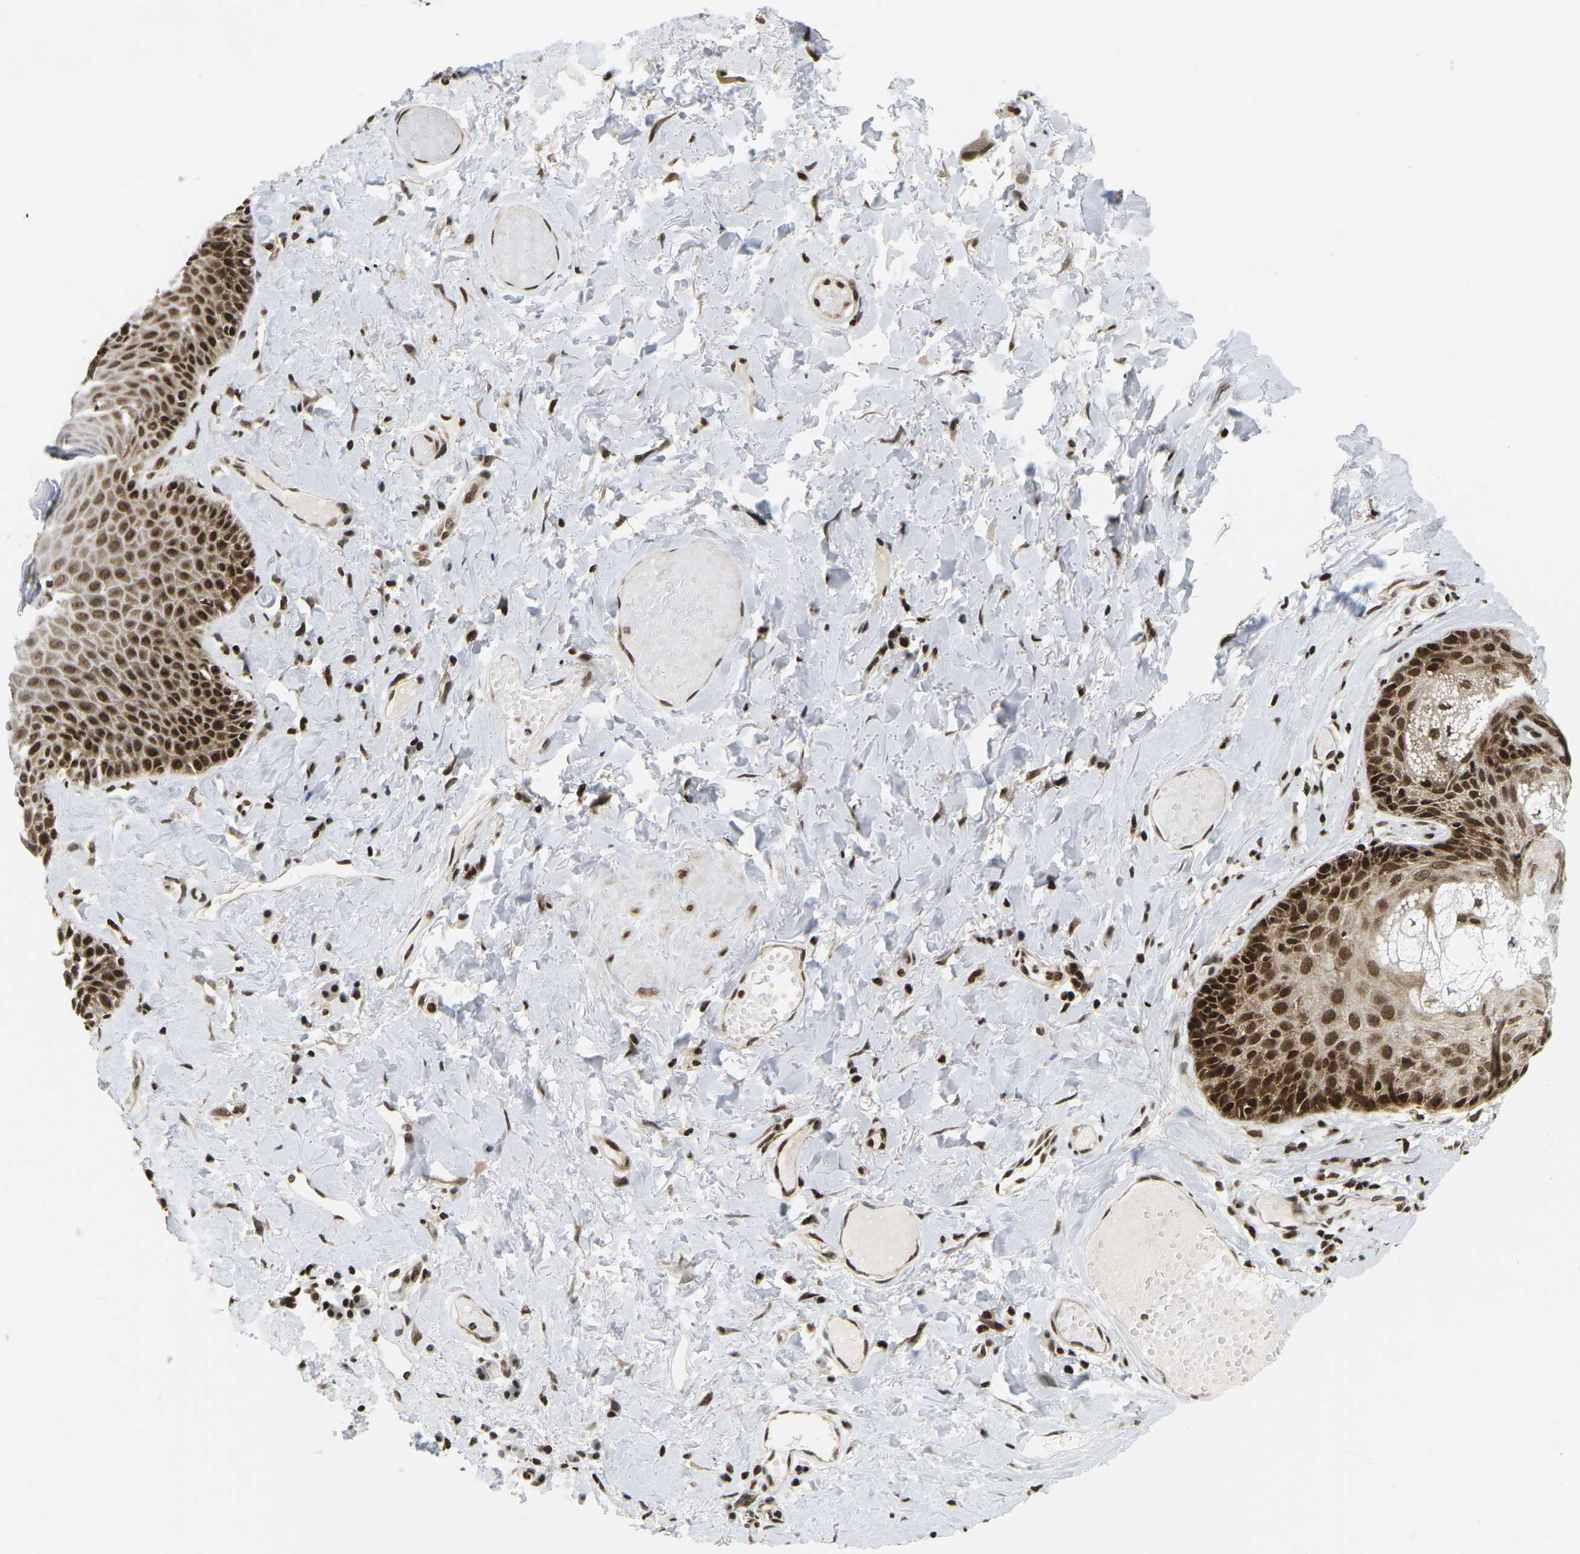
{"staining": {"intensity": "strong", "quantity": "25%-75%", "location": "cytoplasmic/membranous,nuclear"}, "tissue": "skin", "cell_type": "Epidermal cells", "image_type": "normal", "snomed": [{"axis": "morphology", "description": "Normal tissue, NOS"}, {"axis": "topography", "description": "Anal"}], "caption": "Protein expression analysis of unremarkable skin shows strong cytoplasmic/membranous,nuclear staining in approximately 25%-75% of epidermal cells.", "gene": "CELF1", "patient": {"sex": "male", "age": 69}}